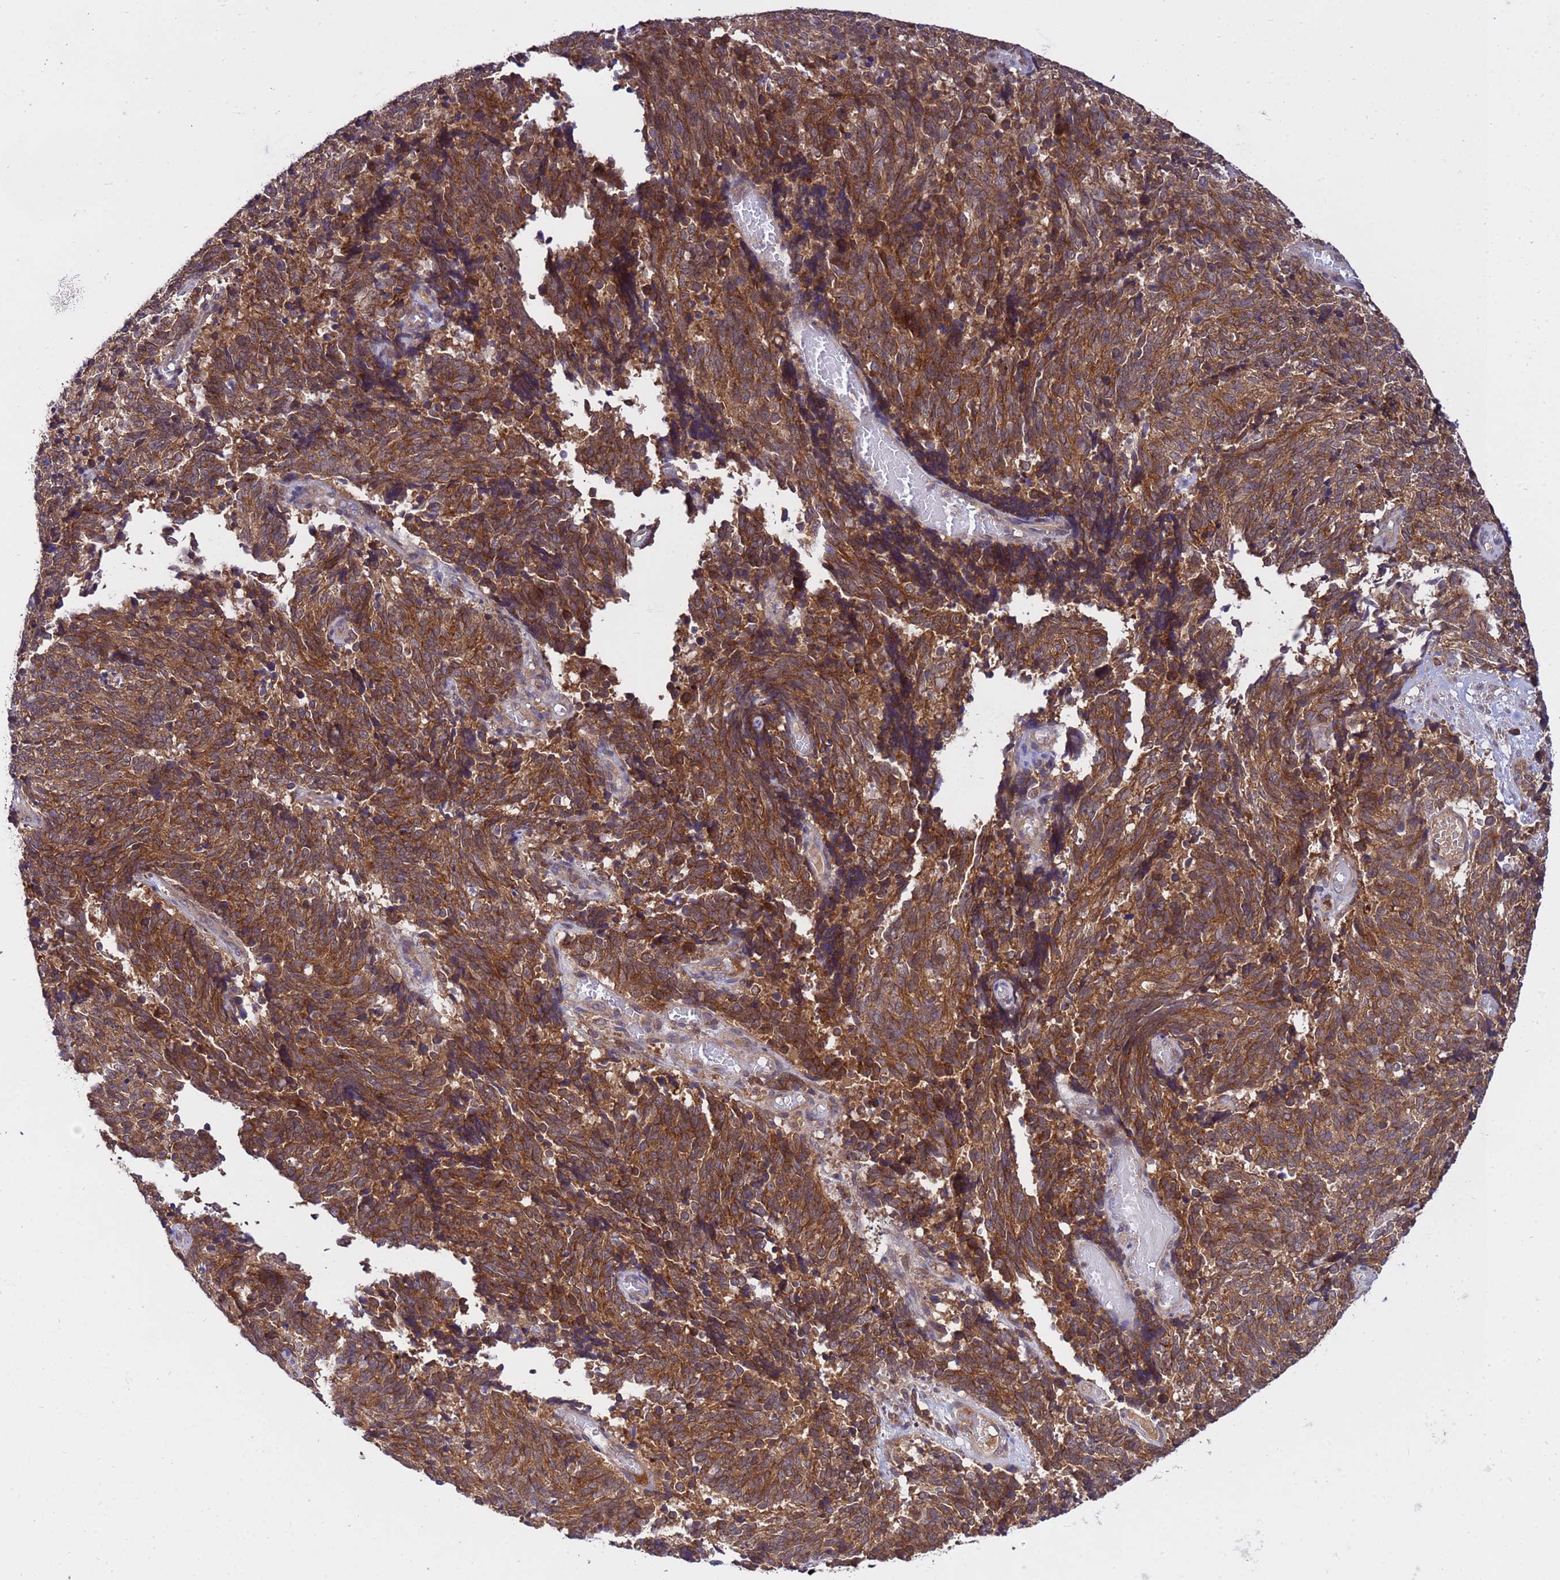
{"staining": {"intensity": "moderate", "quantity": ">75%", "location": "cytoplasmic/membranous"}, "tissue": "cervical cancer", "cell_type": "Tumor cells", "image_type": "cancer", "snomed": [{"axis": "morphology", "description": "Squamous cell carcinoma, NOS"}, {"axis": "topography", "description": "Cervix"}], "caption": "Immunohistochemistry (IHC) photomicrograph of squamous cell carcinoma (cervical) stained for a protein (brown), which displays medium levels of moderate cytoplasmic/membranous expression in about >75% of tumor cells.", "gene": "GET3", "patient": {"sex": "female", "age": 29}}